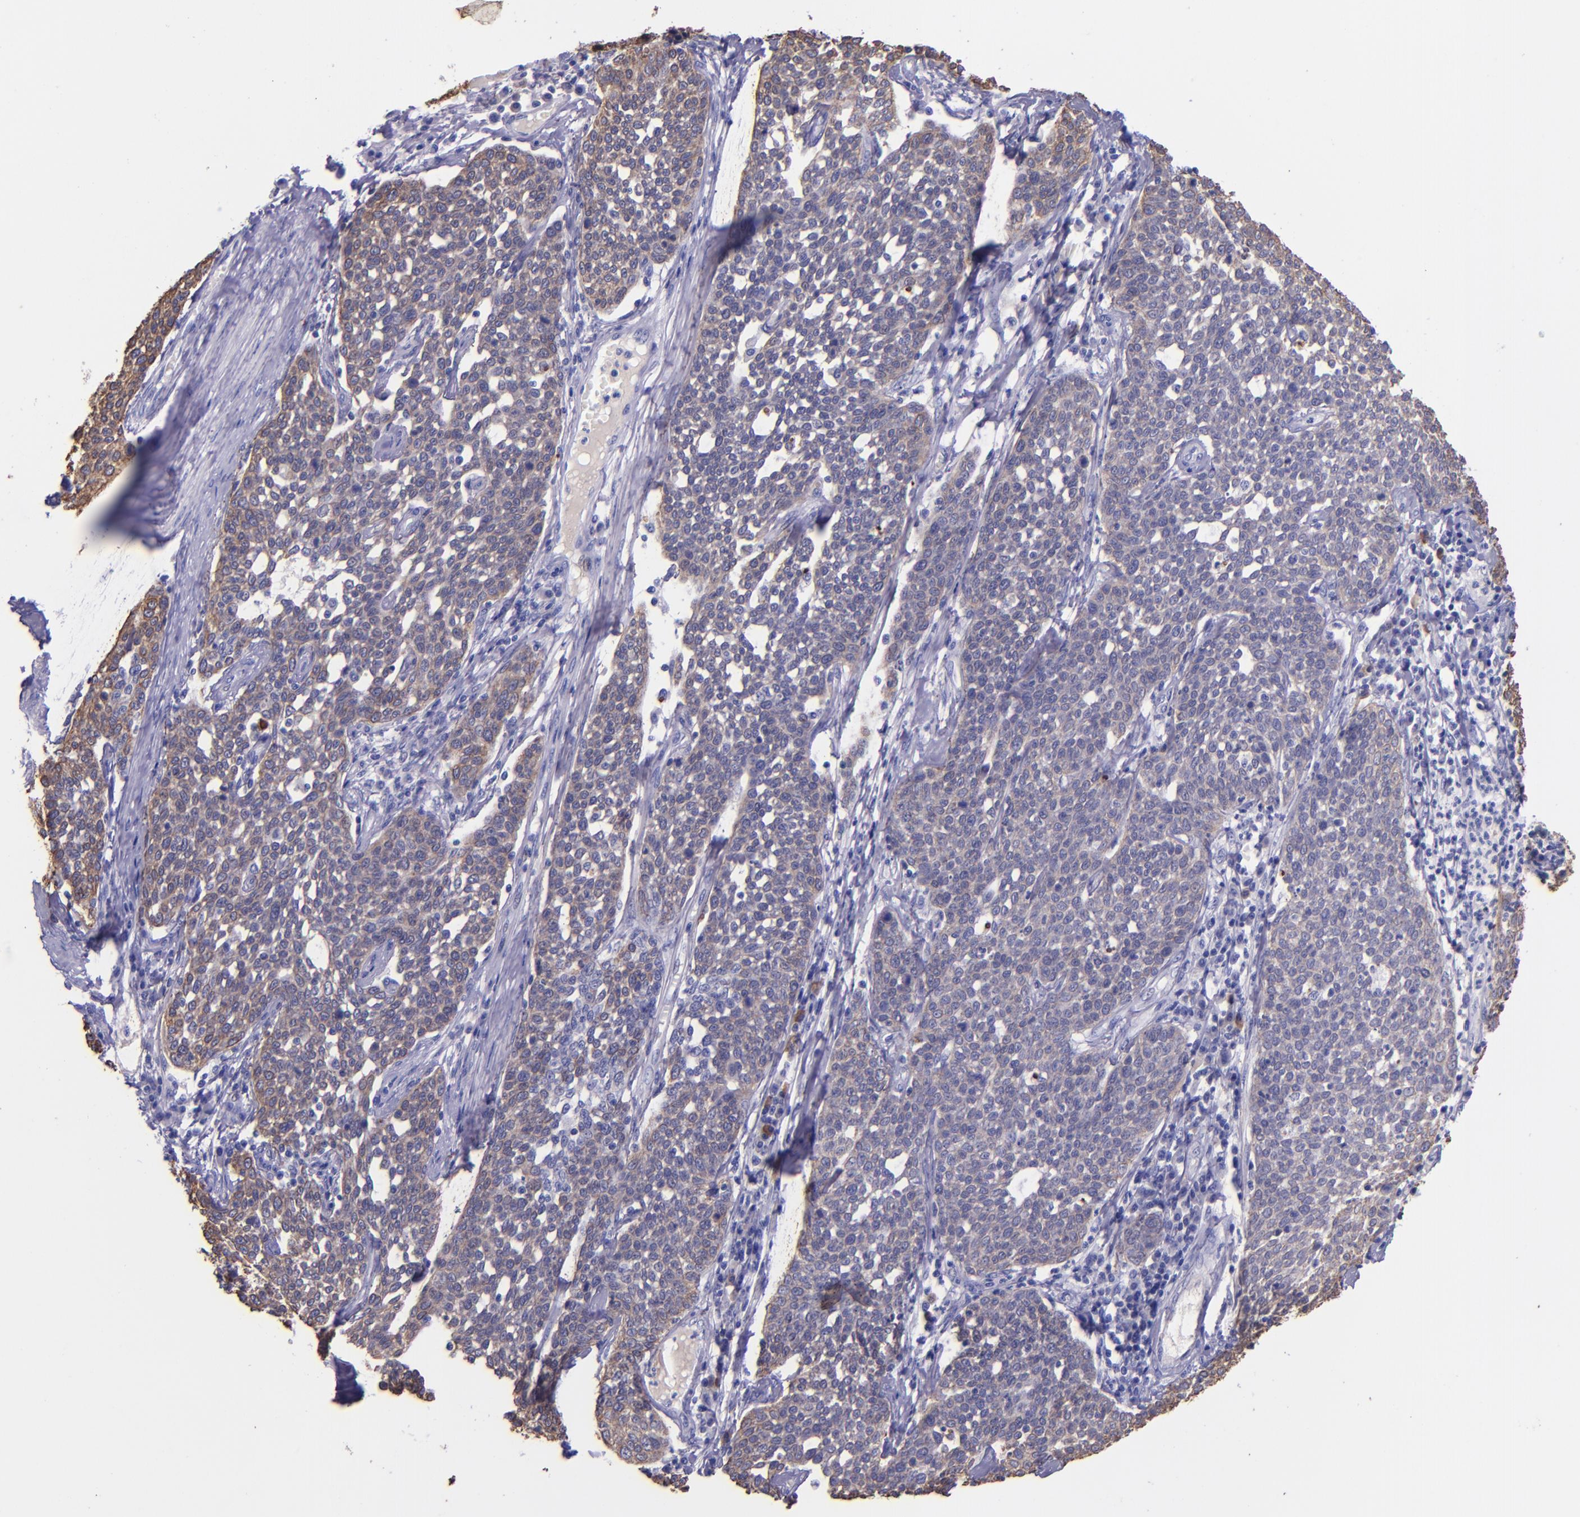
{"staining": {"intensity": "weak", "quantity": ">75%", "location": "cytoplasmic/membranous"}, "tissue": "cervical cancer", "cell_type": "Tumor cells", "image_type": "cancer", "snomed": [{"axis": "morphology", "description": "Squamous cell carcinoma, NOS"}, {"axis": "topography", "description": "Cervix"}], "caption": "About >75% of tumor cells in human squamous cell carcinoma (cervical) show weak cytoplasmic/membranous protein positivity as visualized by brown immunohistochemical staining.", "gene": "KRT4", "patient": {"sex": "female", "age": 34}}